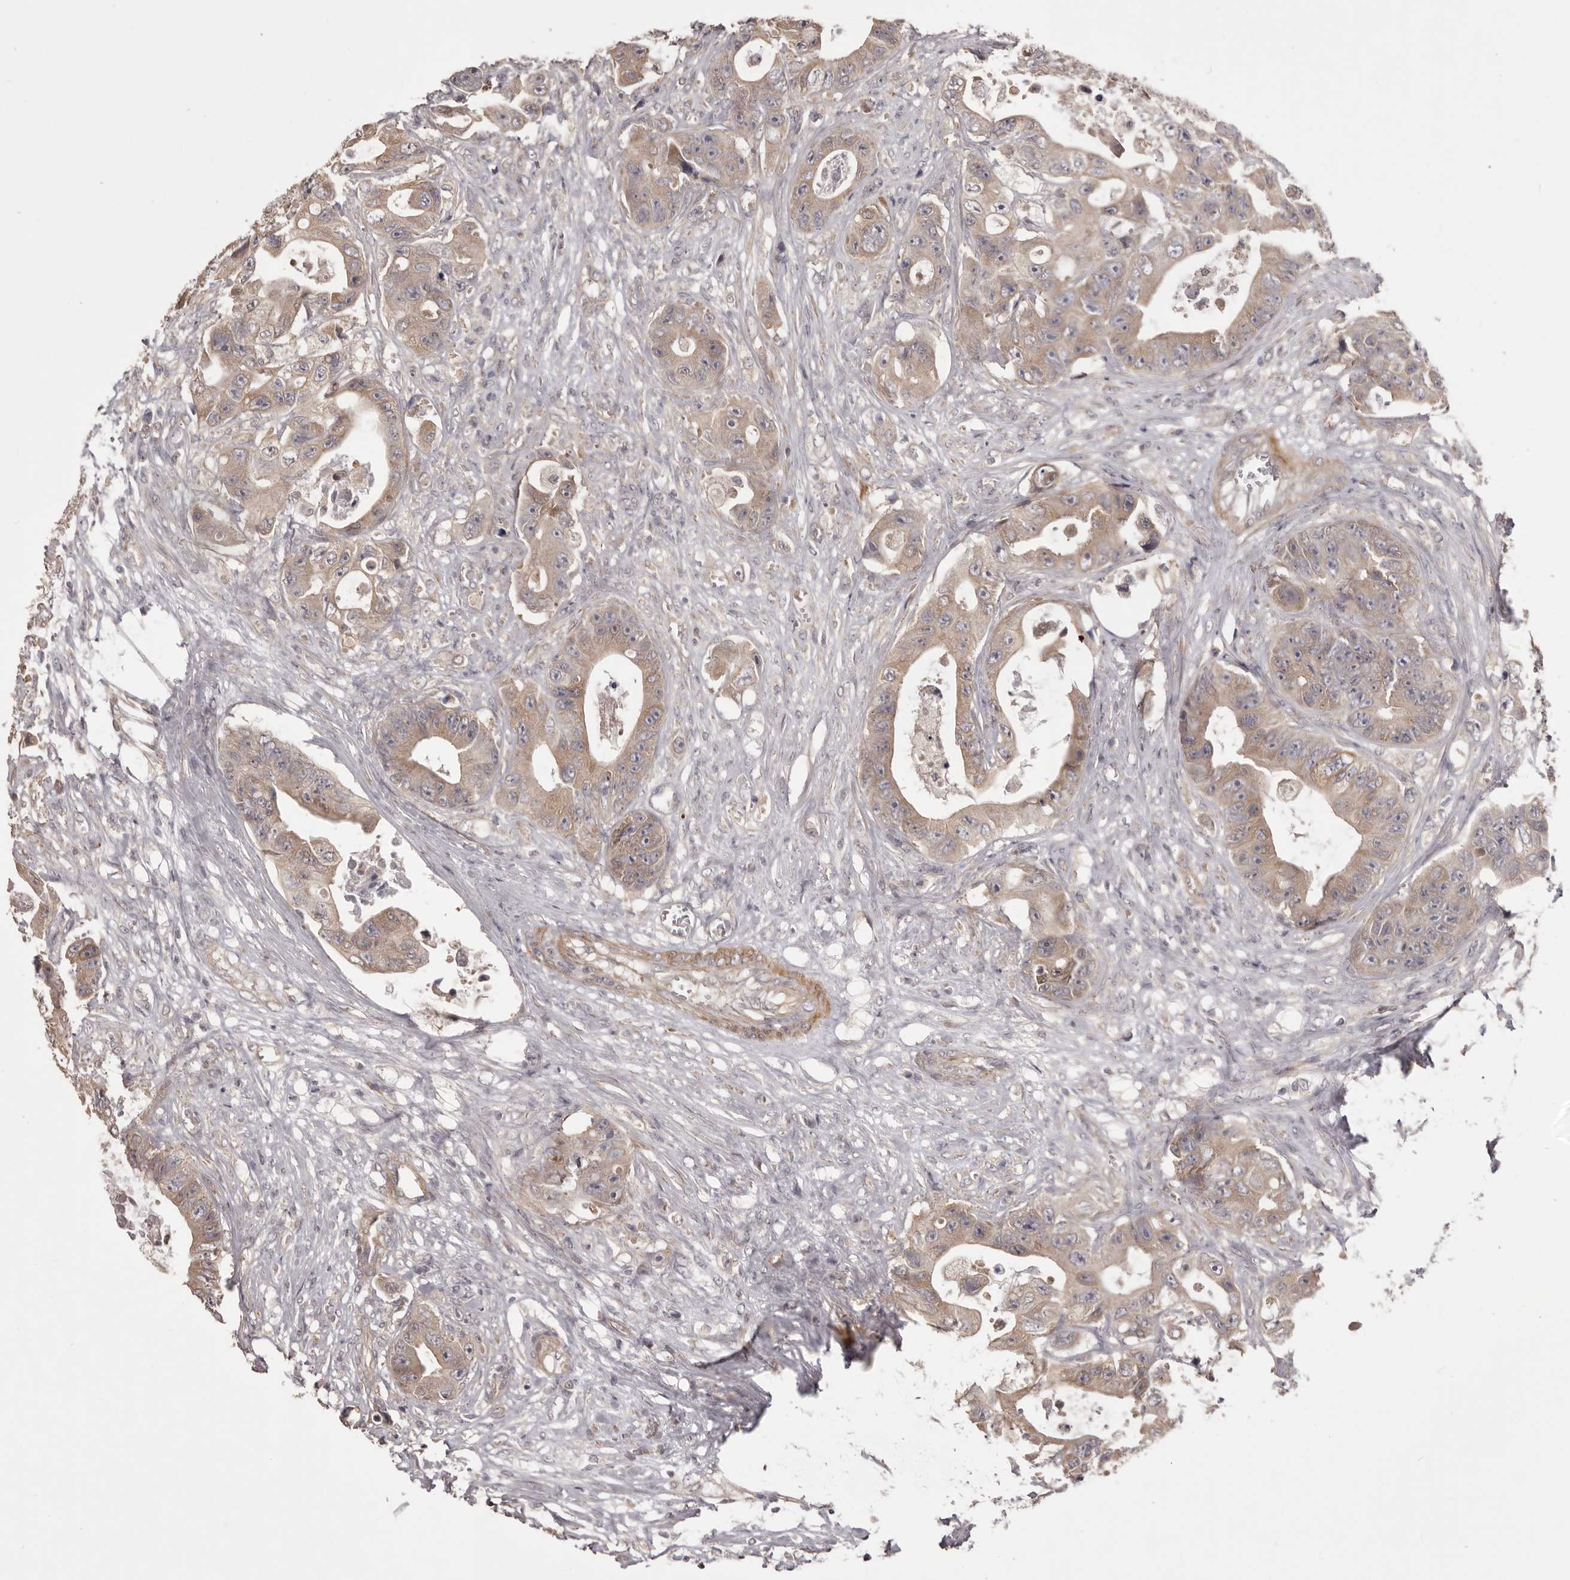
{"staining": {"intensity": "moderate", "quantity": ">75%", "location": "cytoplasmic/membranous"}, "tissue": "colorectal cancer", "cell_type": "Tumor cells", "image_type": "cancer", "snomed": [{"axis": "morphology", "description": "Adenocarcinoma, NOS"}, {"axis": "topography", "description": "Colon"}], "caption": "Immunohistochemistry of human colorectal adenocarcinoma shows medium levels of moderate cytoplasmic/membranous positivity in approximately >75% of tumor cells. Immunohistochemistry (ihc) stains the protein in brown and the nuclei are stained blue.", "gene": "HRH1", "patient": {"sex": "female", "age": 46}}